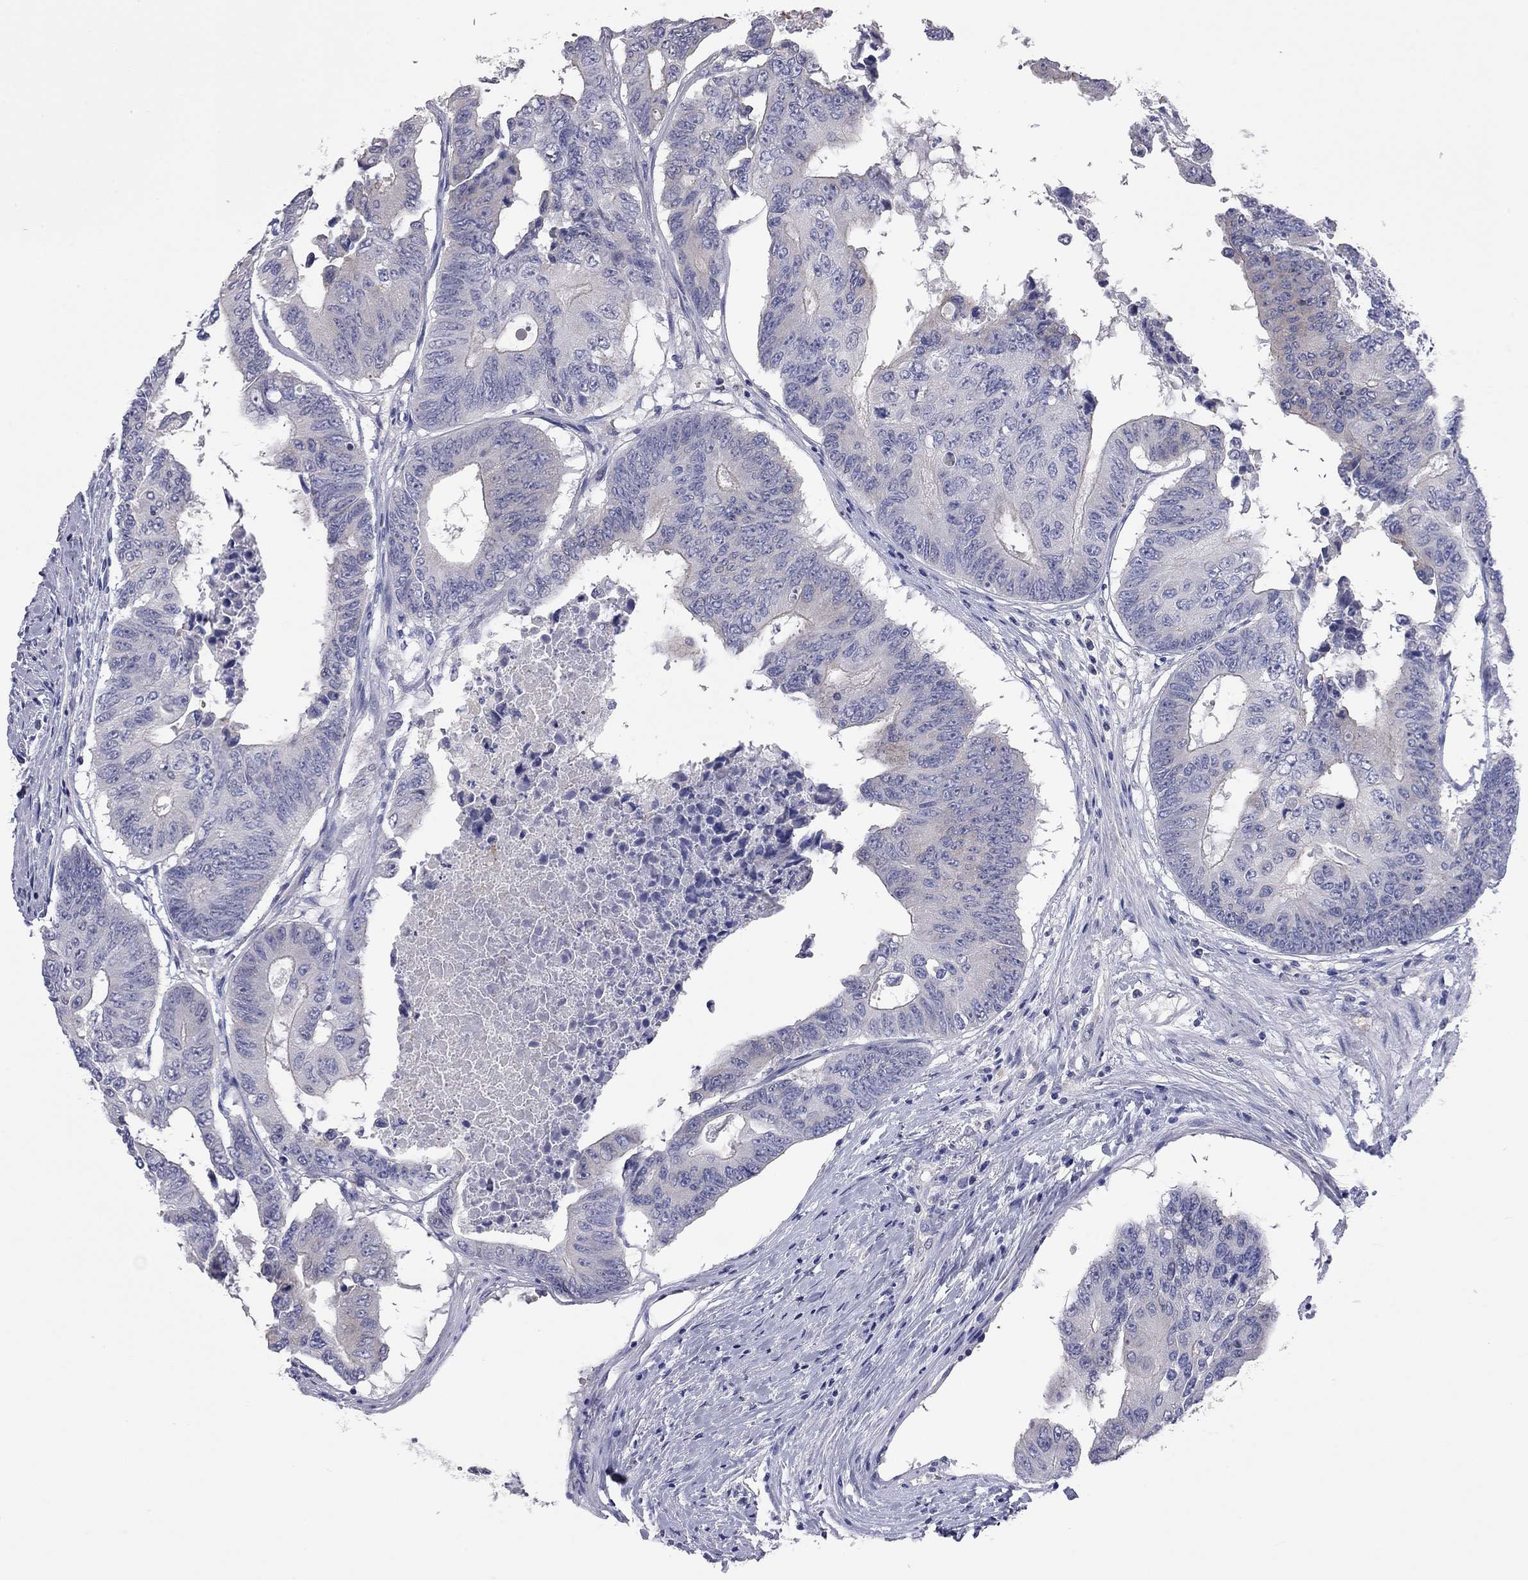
{"staining": {"intensity": "negative", "quantity": "none", "location": "none"}, "tissue": "colorectal cancer", "cell_type": "Tumor cells", "image_type": "cancer", "snomed": [{"axis": "morphology", "description": "Adenocarcinoma, NOS"}, {"axis": "topography", "description": "Rectum"}], "caption": "Colorectal adenocarcinoma stained for a protein using immunohistochemistry (IHC) exhibits no staining tumor cells.", "gene": "KCNB1", "patient": {"sex": "male", "age": 59}}